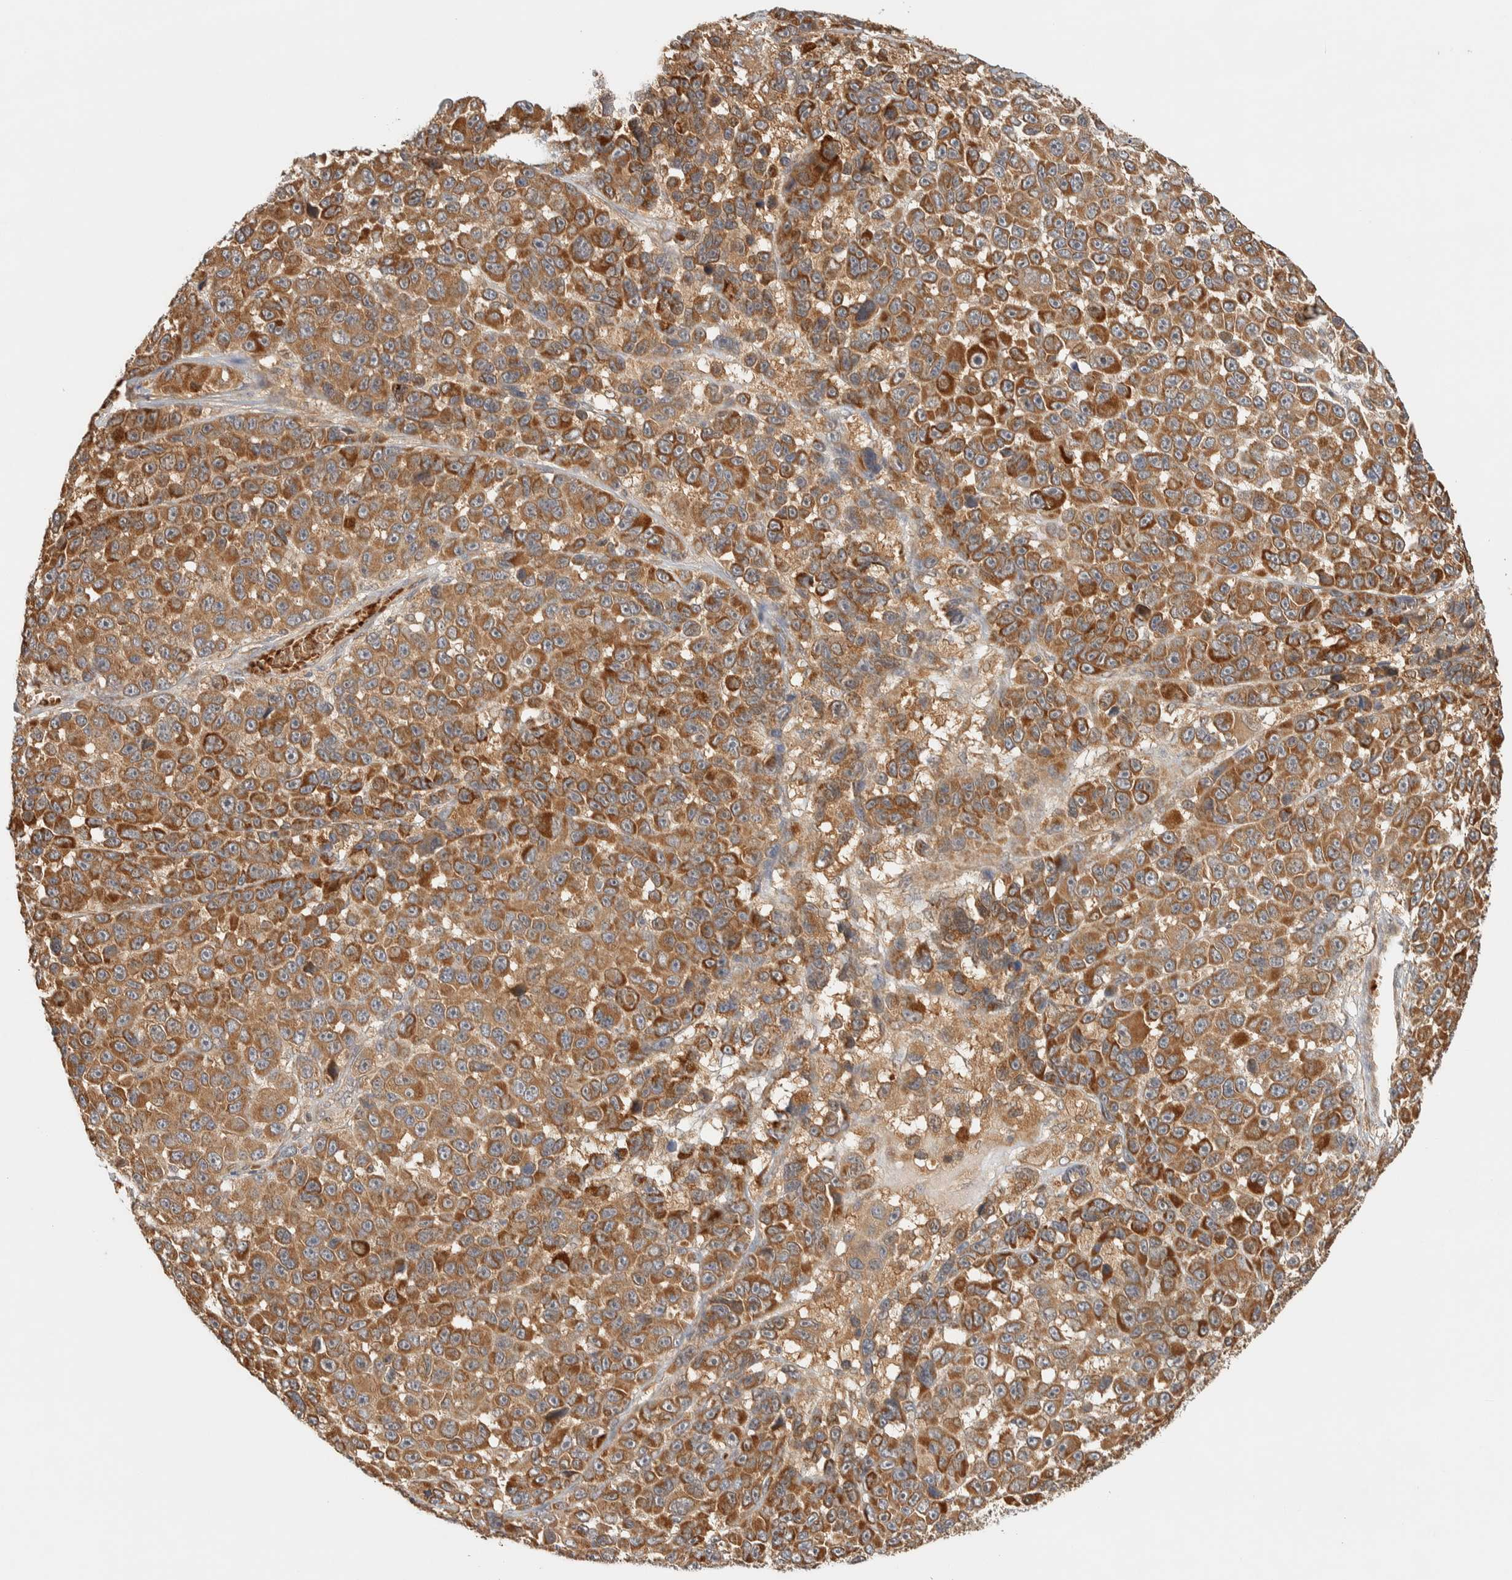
{"staining": {"intensity": "strong", "quantity": ">75%", "location": "cytoplasmic/membranous"}, "tissue": "melanoma", "cell_type": "Tumor cells", "image_type": "cancer", "snomed": [{"axis": "morphology", "description": "Malignant melanoma, NOS"}, {"axis": "topography", "description": "Skin"}], "caption": "An immunohistochemistry micrograph of tumor tissue is shown. Protein staining in brown labels strong cytoplasmic/membranous positivity in melanoma within tumor cells.", "gene": "TTI2", "patient": {"sex": "male", "age": 53}}